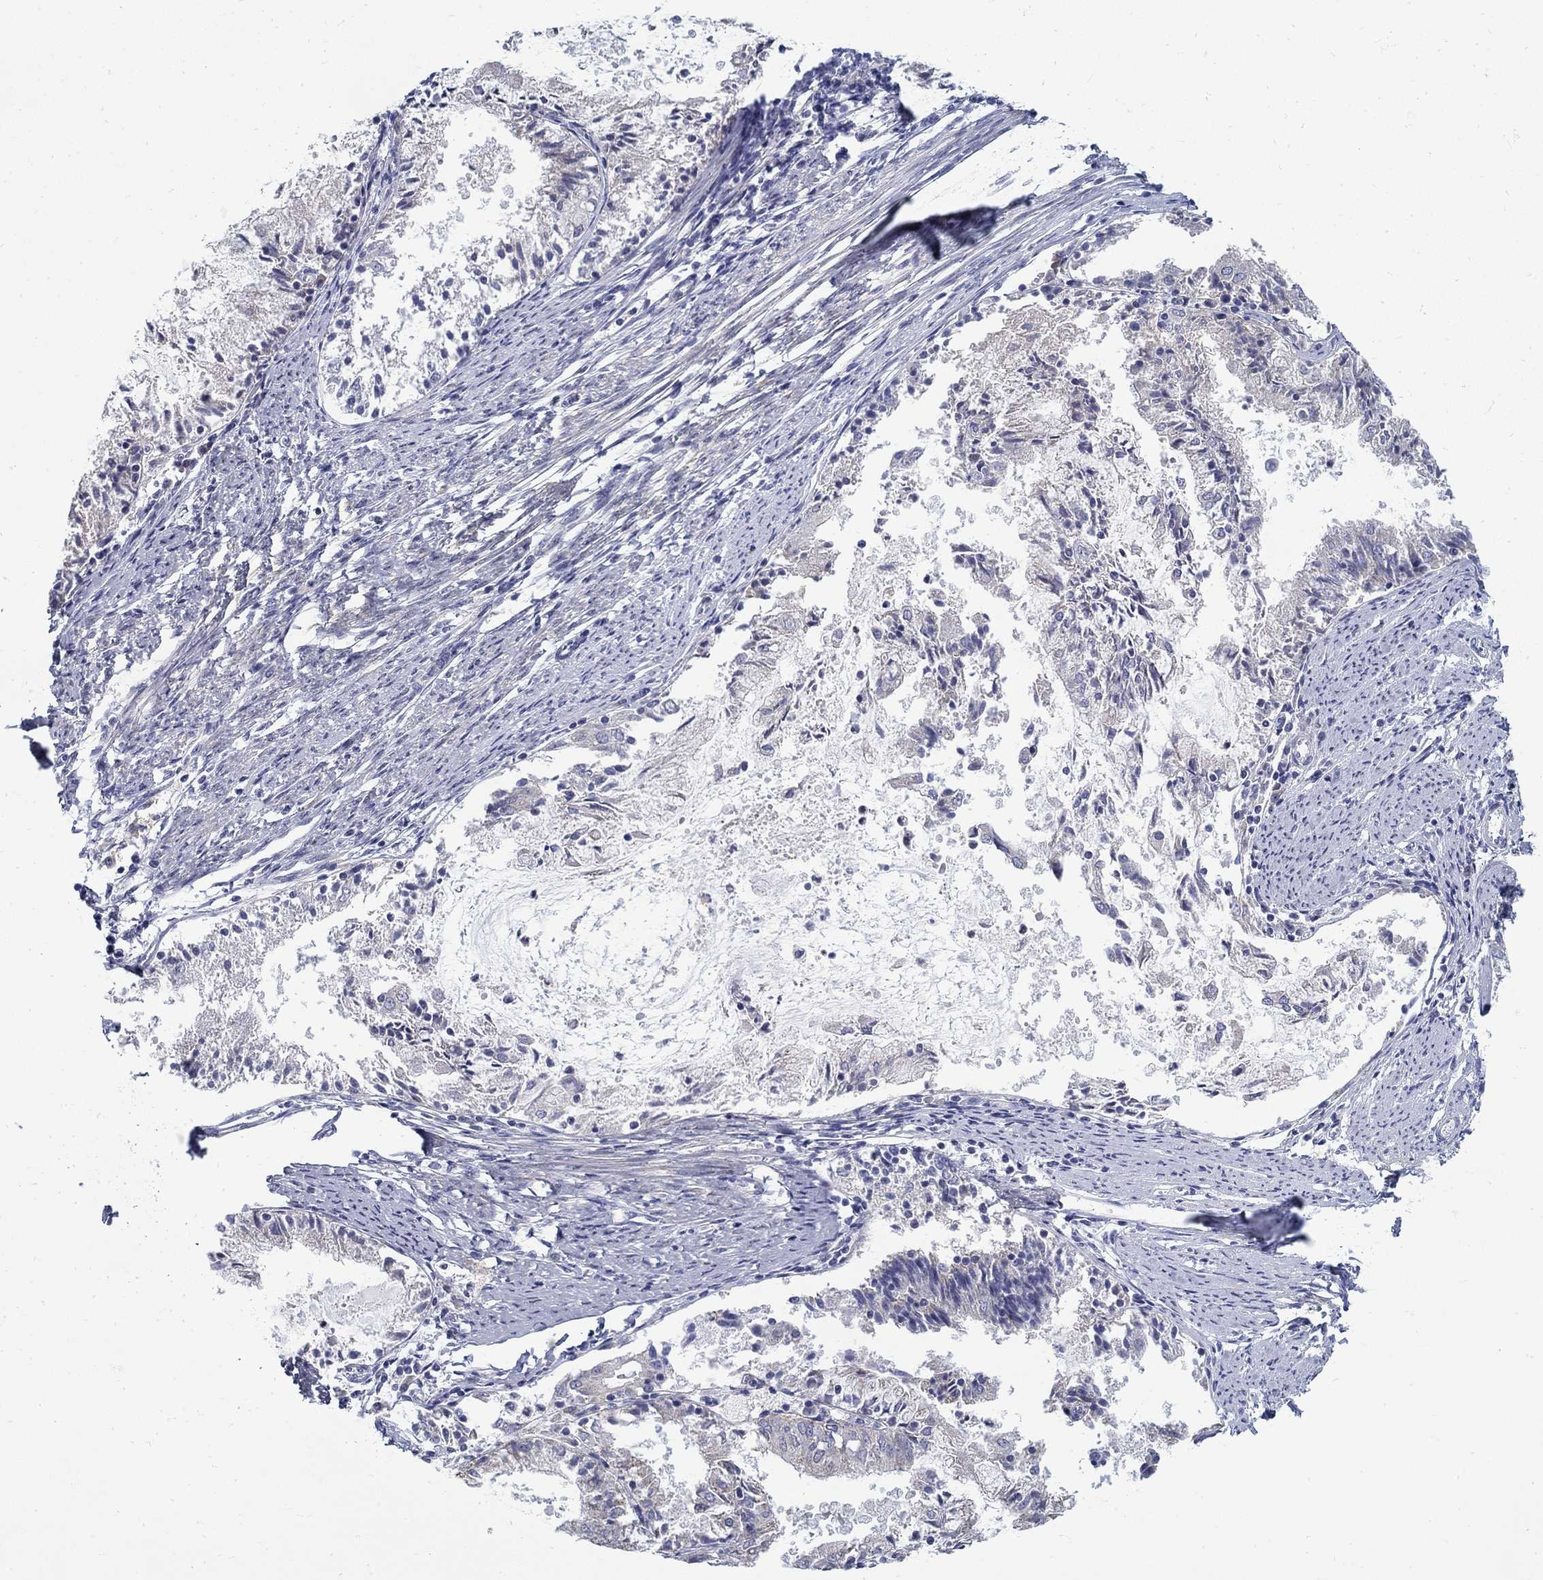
{"staining": {"intensity": "negative", "quantity": "none", "location": "none"}, "tissue": "endometrial cancer", "cell_type": "Tumor cells", "image_type": "cancer", "snomed": [{"axis": "morphology", "description": "Adenocarcinoma, NOS"}, {"axis": "topography", "description": "Endometrium"}], "caption": "DAB (3,3'-diaminobenzidine) immunohistochemical staining of human endometrial cancer (adenocarcinoma) displays no significant positivity in tumor cells. The staining is performed using DAB brown chromogen with nuclei counter-stained in using hematoxylin.", "gene": "ABCA4", "patient": {"sex": "female", "age": 57}}